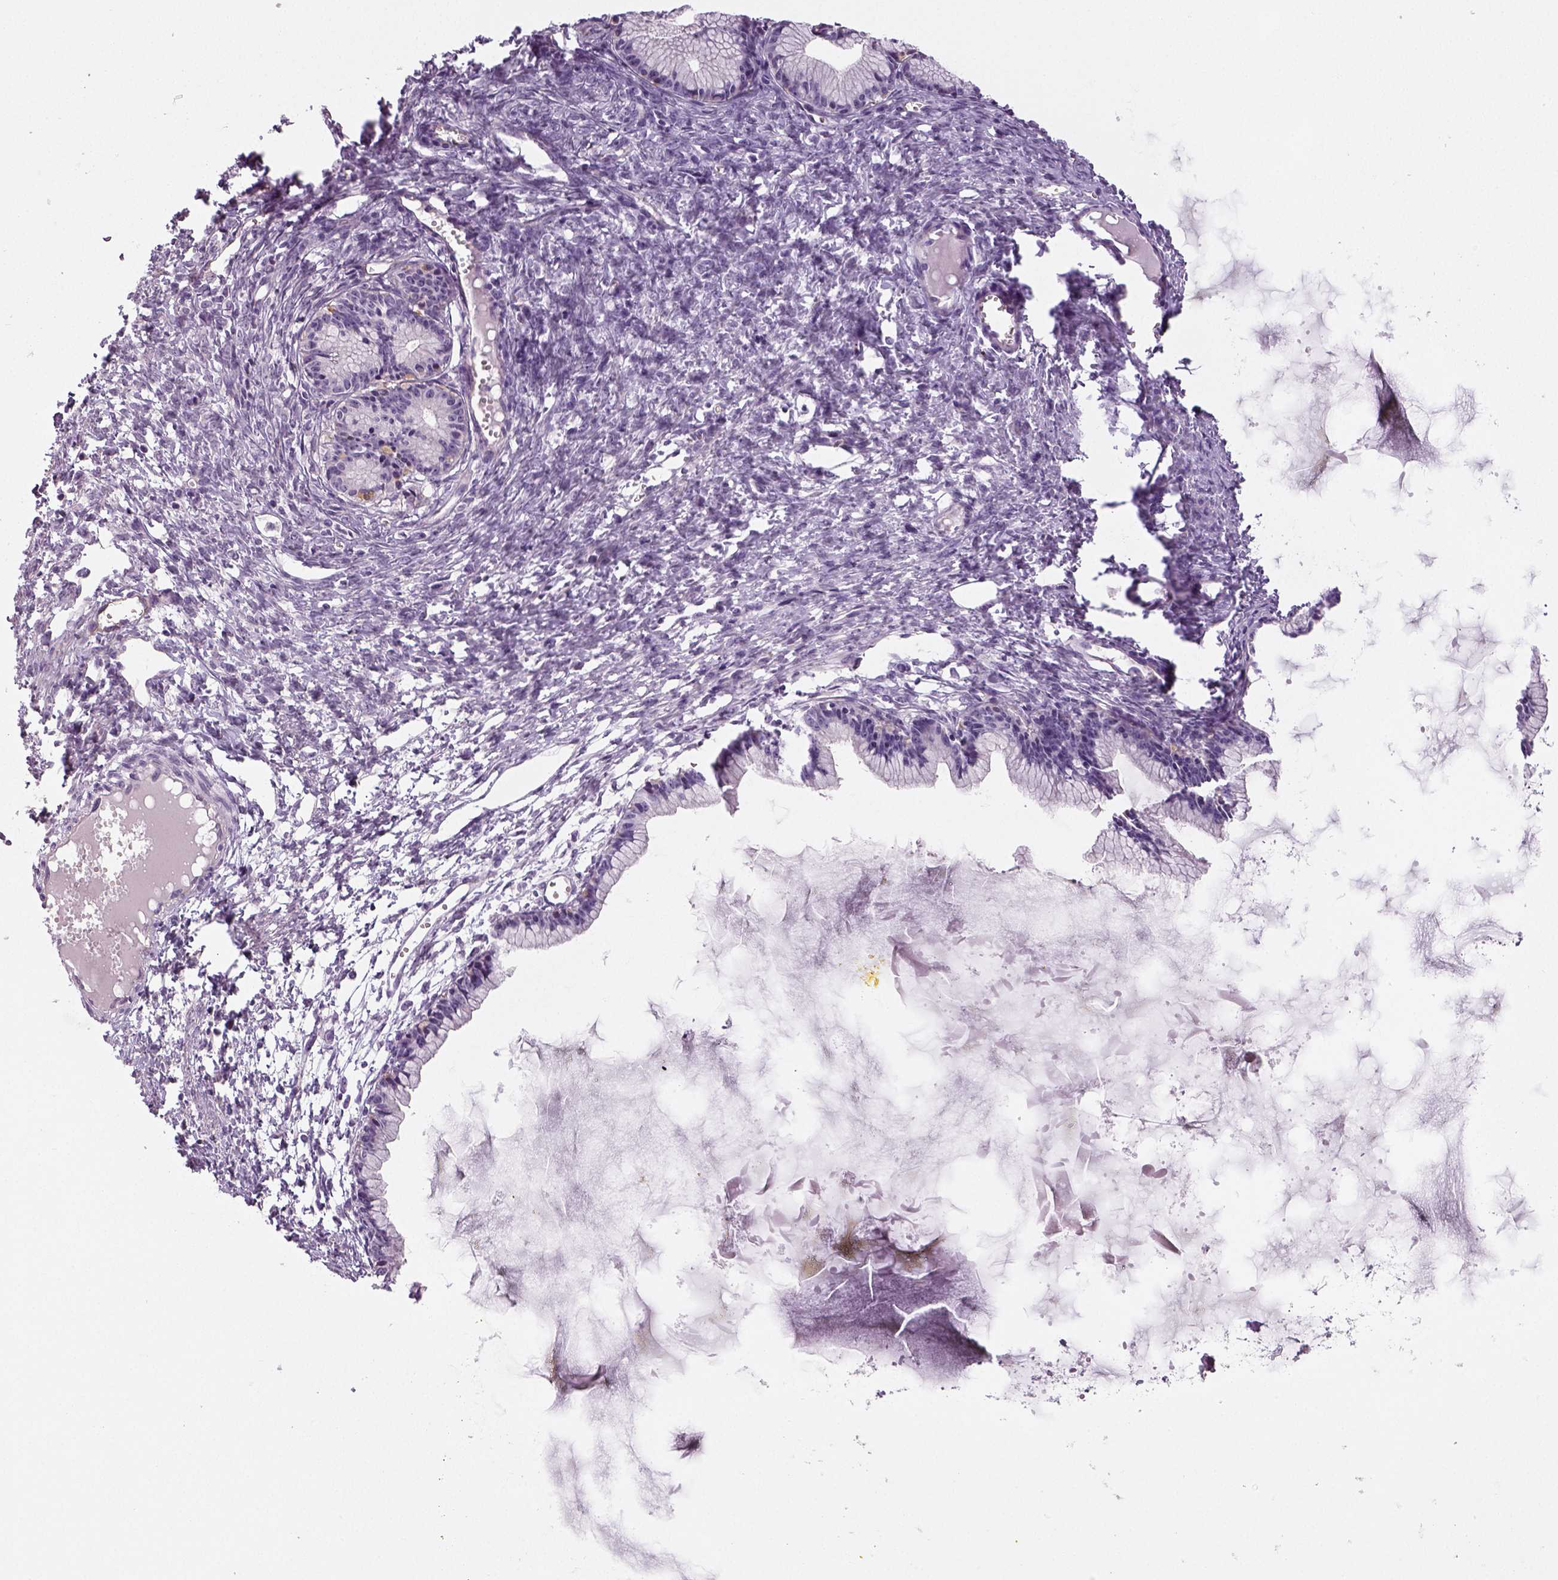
{"staining": {"intensity": "negative", "quantity": "none", "location": "none"}, "tissue": "ovarian cancer", "cell_type": "Tumor cells", "image_type": "cancer", "snomed": [{"axis": "morphology", "description": "Cystadenocarcinoma, mucinous, NOS"}, {"axis": "topography", "description": "Ovary"}], "caption": "Protein analysis of ovarian cancer (mucinous cystadenocarcinoma) exhibits no significant expression in tumor cells.", "gene": "TSPAN7", "patient": {"sex": "female", "age": 41}}